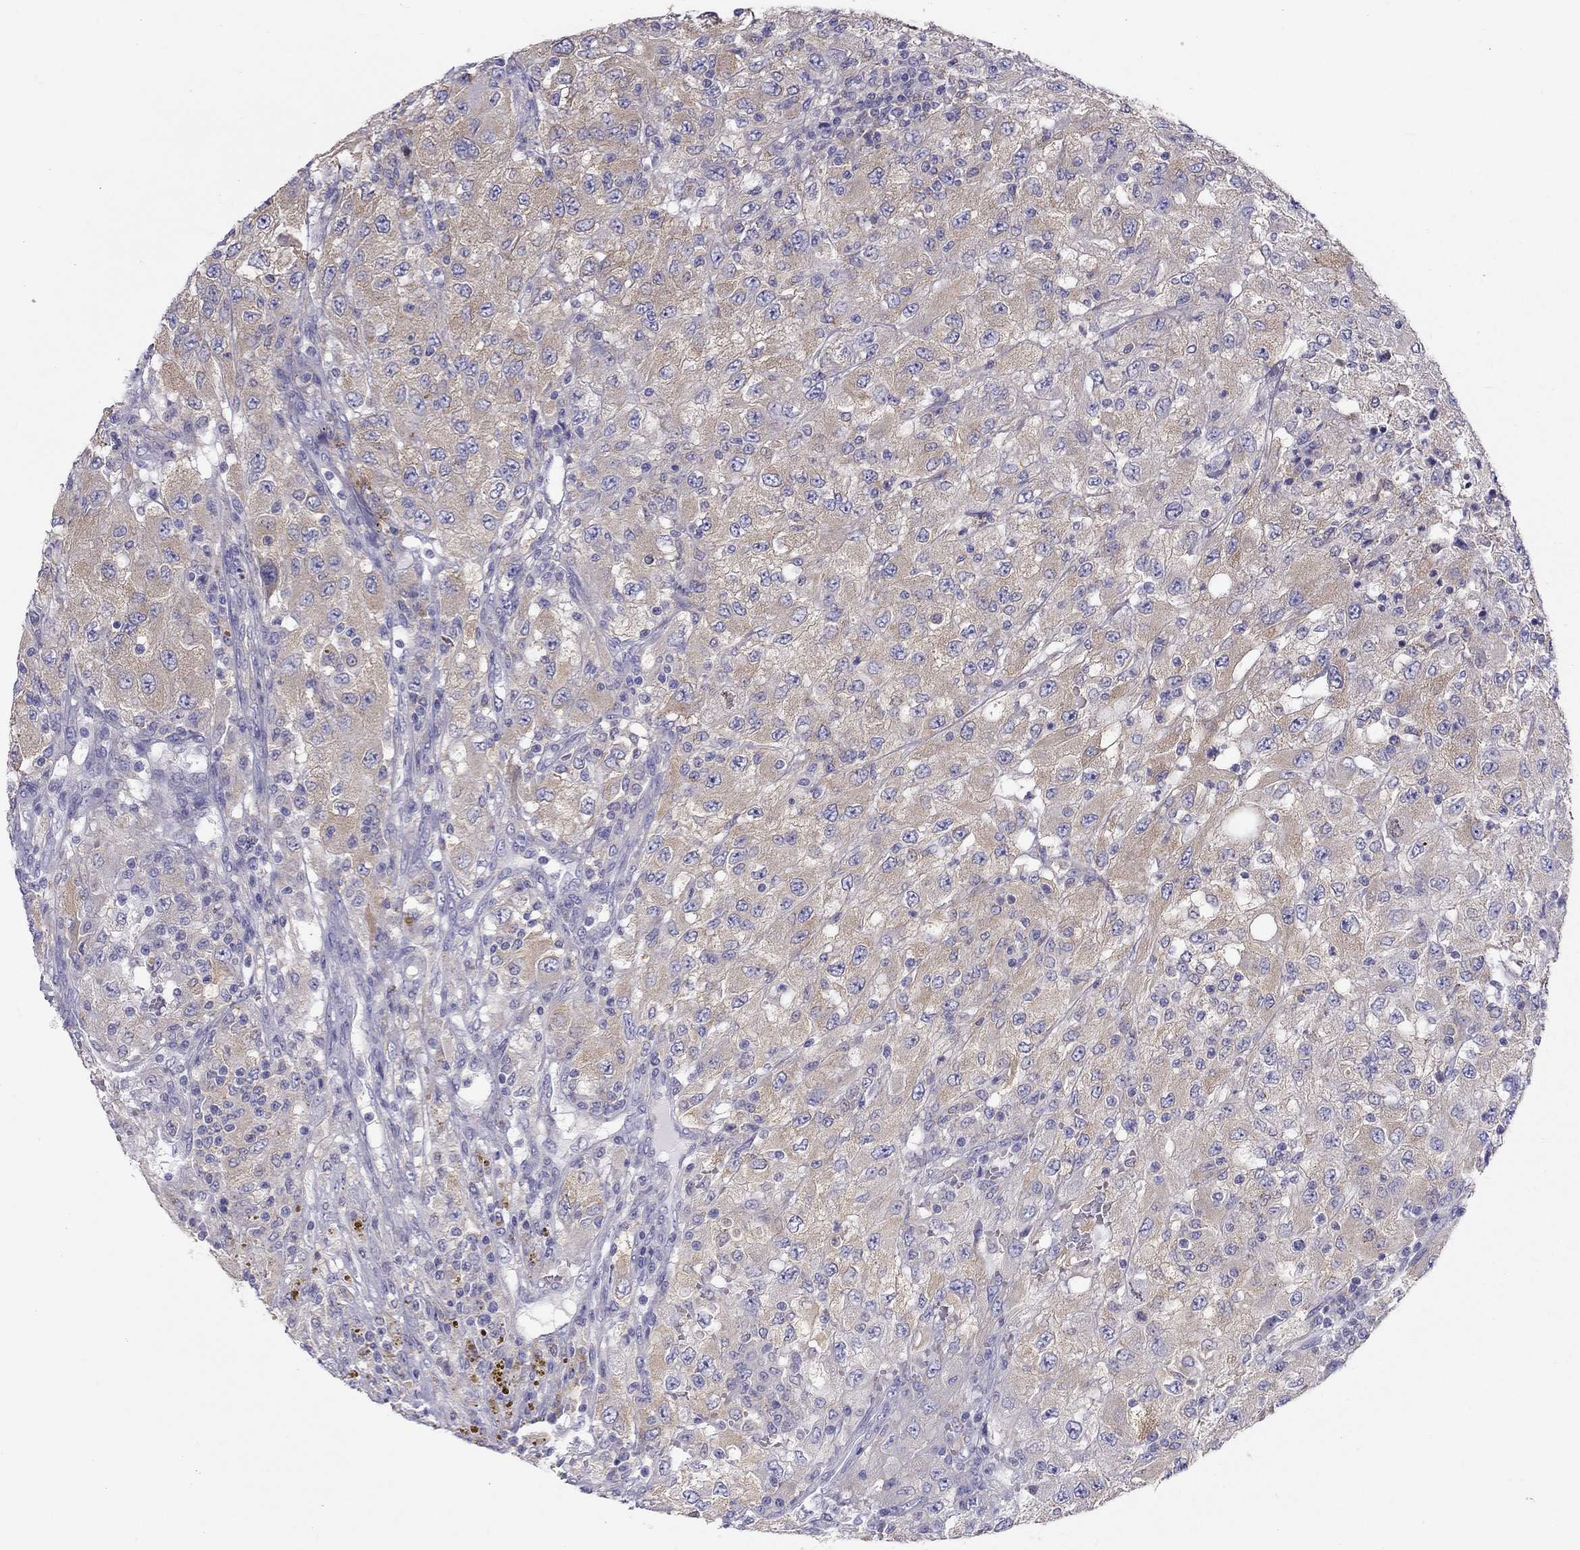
{"staining": {"intensity": "weak", "quantity": ">75%", "location": "cytoplasmic/membranous"}, "tissue": "renal cancer", "cell_type": "Tumor cells", "image_type": "cancer", "snomed": [{"axis": "morphology", "description": "Adenocarcinoma, NOS"}, {"axis": "topography", "description": "Kidney"}], "caption": "Protein staining of renal cancer (adenocarcinoma) tissue demonstrates weak cytoplasmic/membranous staining in approximately >75% of tumor cells.", "gene": "ALOX15B", "patient": {"sex": "female", "age": 67}}